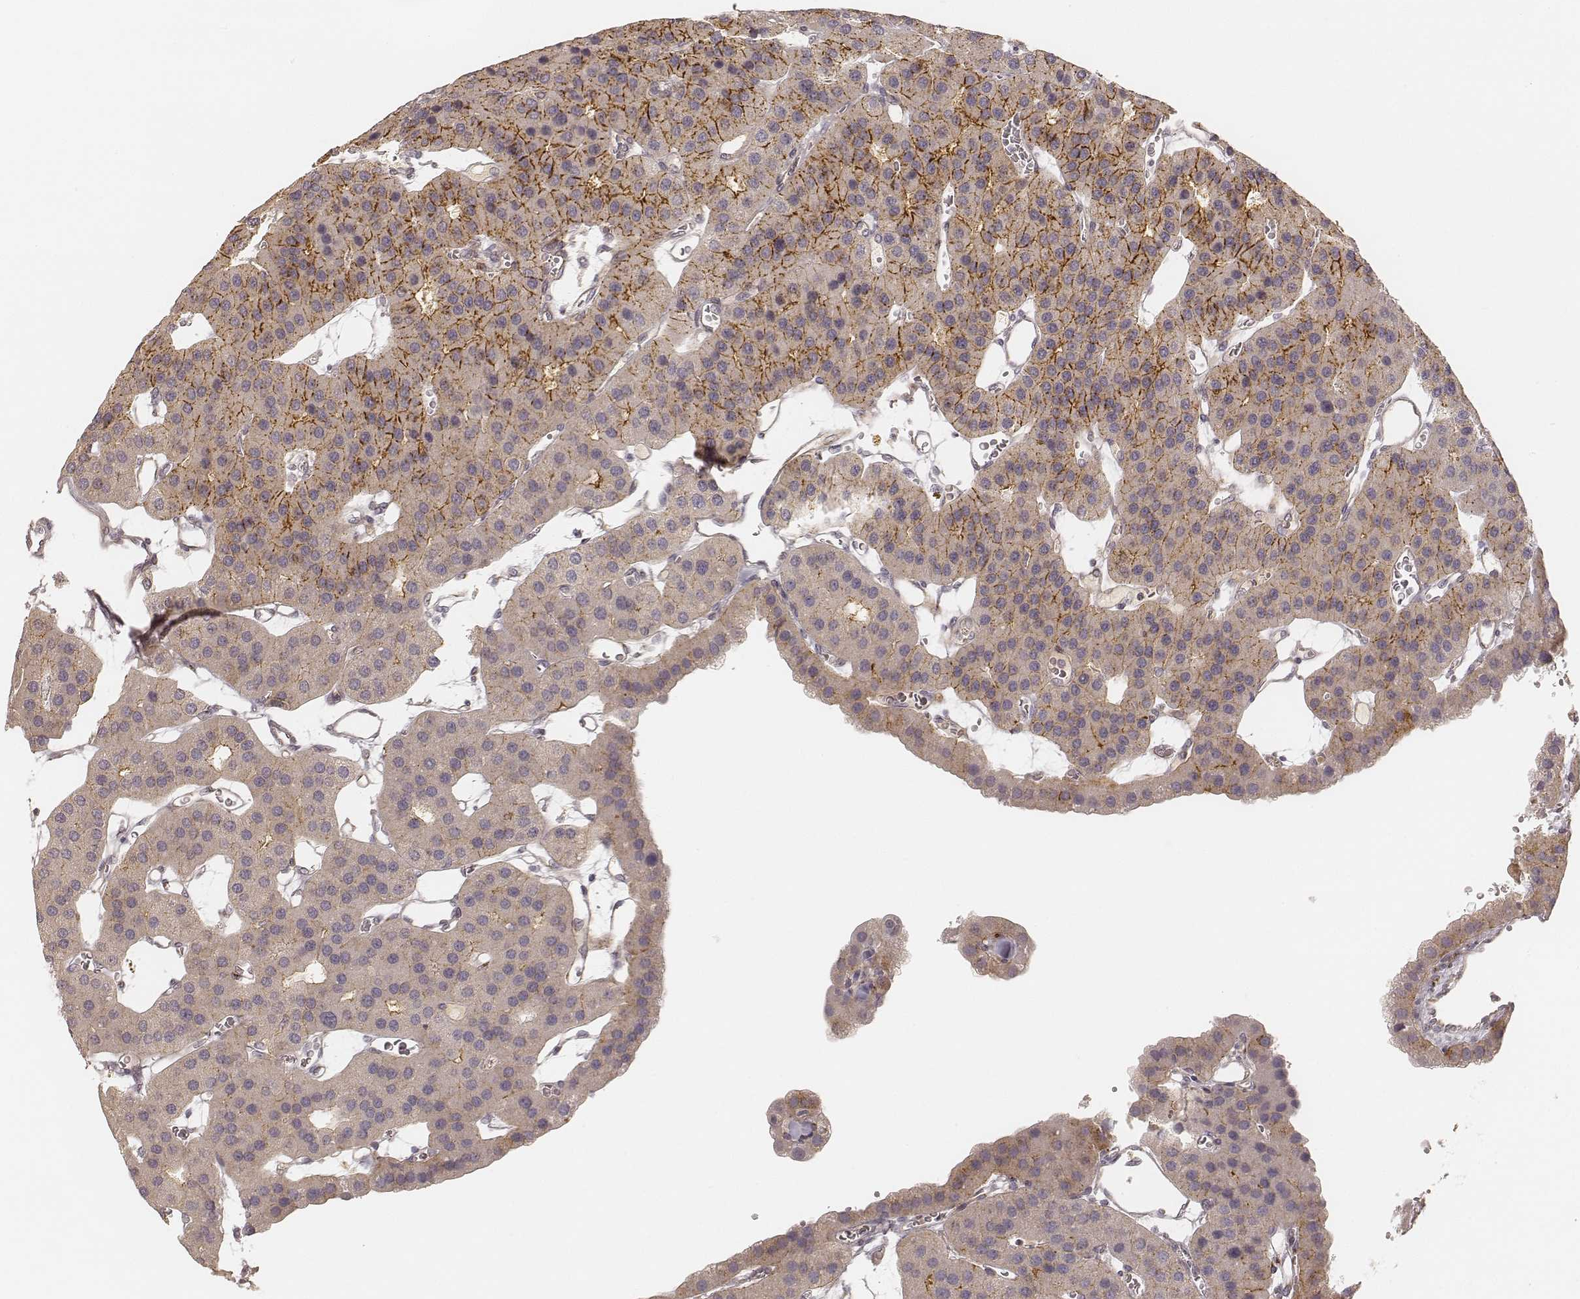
{"staining": {"intensity": "moderate", "quantity": "25%-75%", "location": "cytoplasmic/membranous"}, "tissue": "parathyroid gland", "cell_type": "Glandular cells", "image_type": "normal", "snomed": [{"axis": "morphology", "description": "Normal tissue, NOS"}, {"axis": "morphology", "description": "Adenoma, NOS"}, {"axis": "topography", "description": "Parathyroid gland"}], "caption": "Immunohistochemical staining of normal human parathyroid gland displays 25%-75% levels of moderate cytoplasmic/membranous protein expression in about 25%-75% of glandular cells. Using DAB (3,3'-diaminobenzidine) (brown) and hematoxylin (blue) stains, captured at high magnification using brightfield microscopy.", "gene": "GORASP2", "patient": {"sex": "female", "age": 86}}